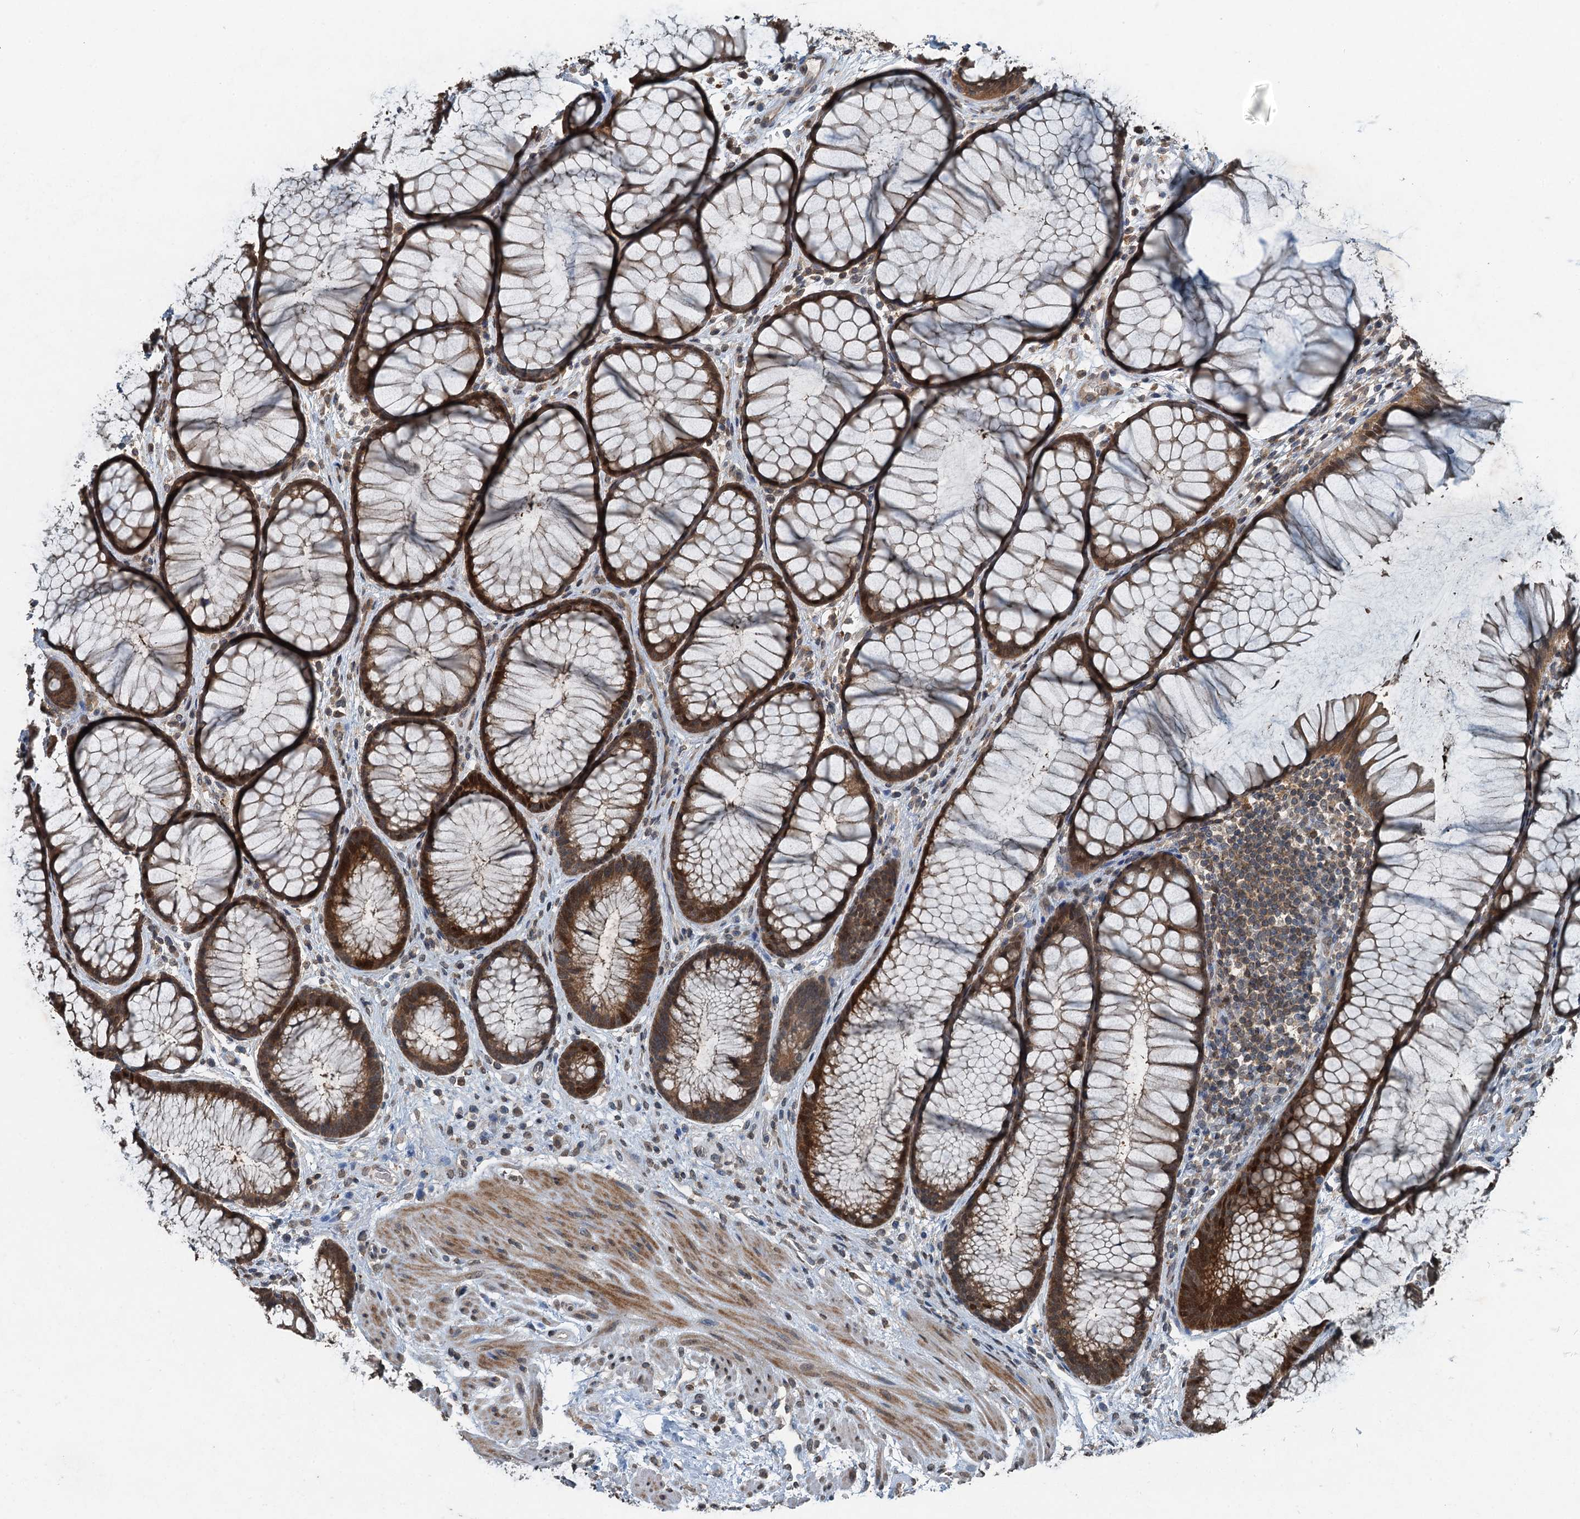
{"staining": {"intensity": "moderate", "quantity": "25%-75%", "location": "nuclear"}, "tissue": "colon", "cell_type": "Endothelial cells", "image_type": "normal", "snomed": [{"axis": "morphology", "description": "Normal tissue, NOS"}, {"axis": "topography", "description": "Colon"}], "caption": "Immunohistochemical staining of unremarkable human colon demonstrates moderate nuclear protein expression in about 25%-75% of endothelial cells. (DAB IHC with brightfield microscopy, high magnification).", "gene": "TCTN1", "patient": {"sex": "female", "age": 82}}